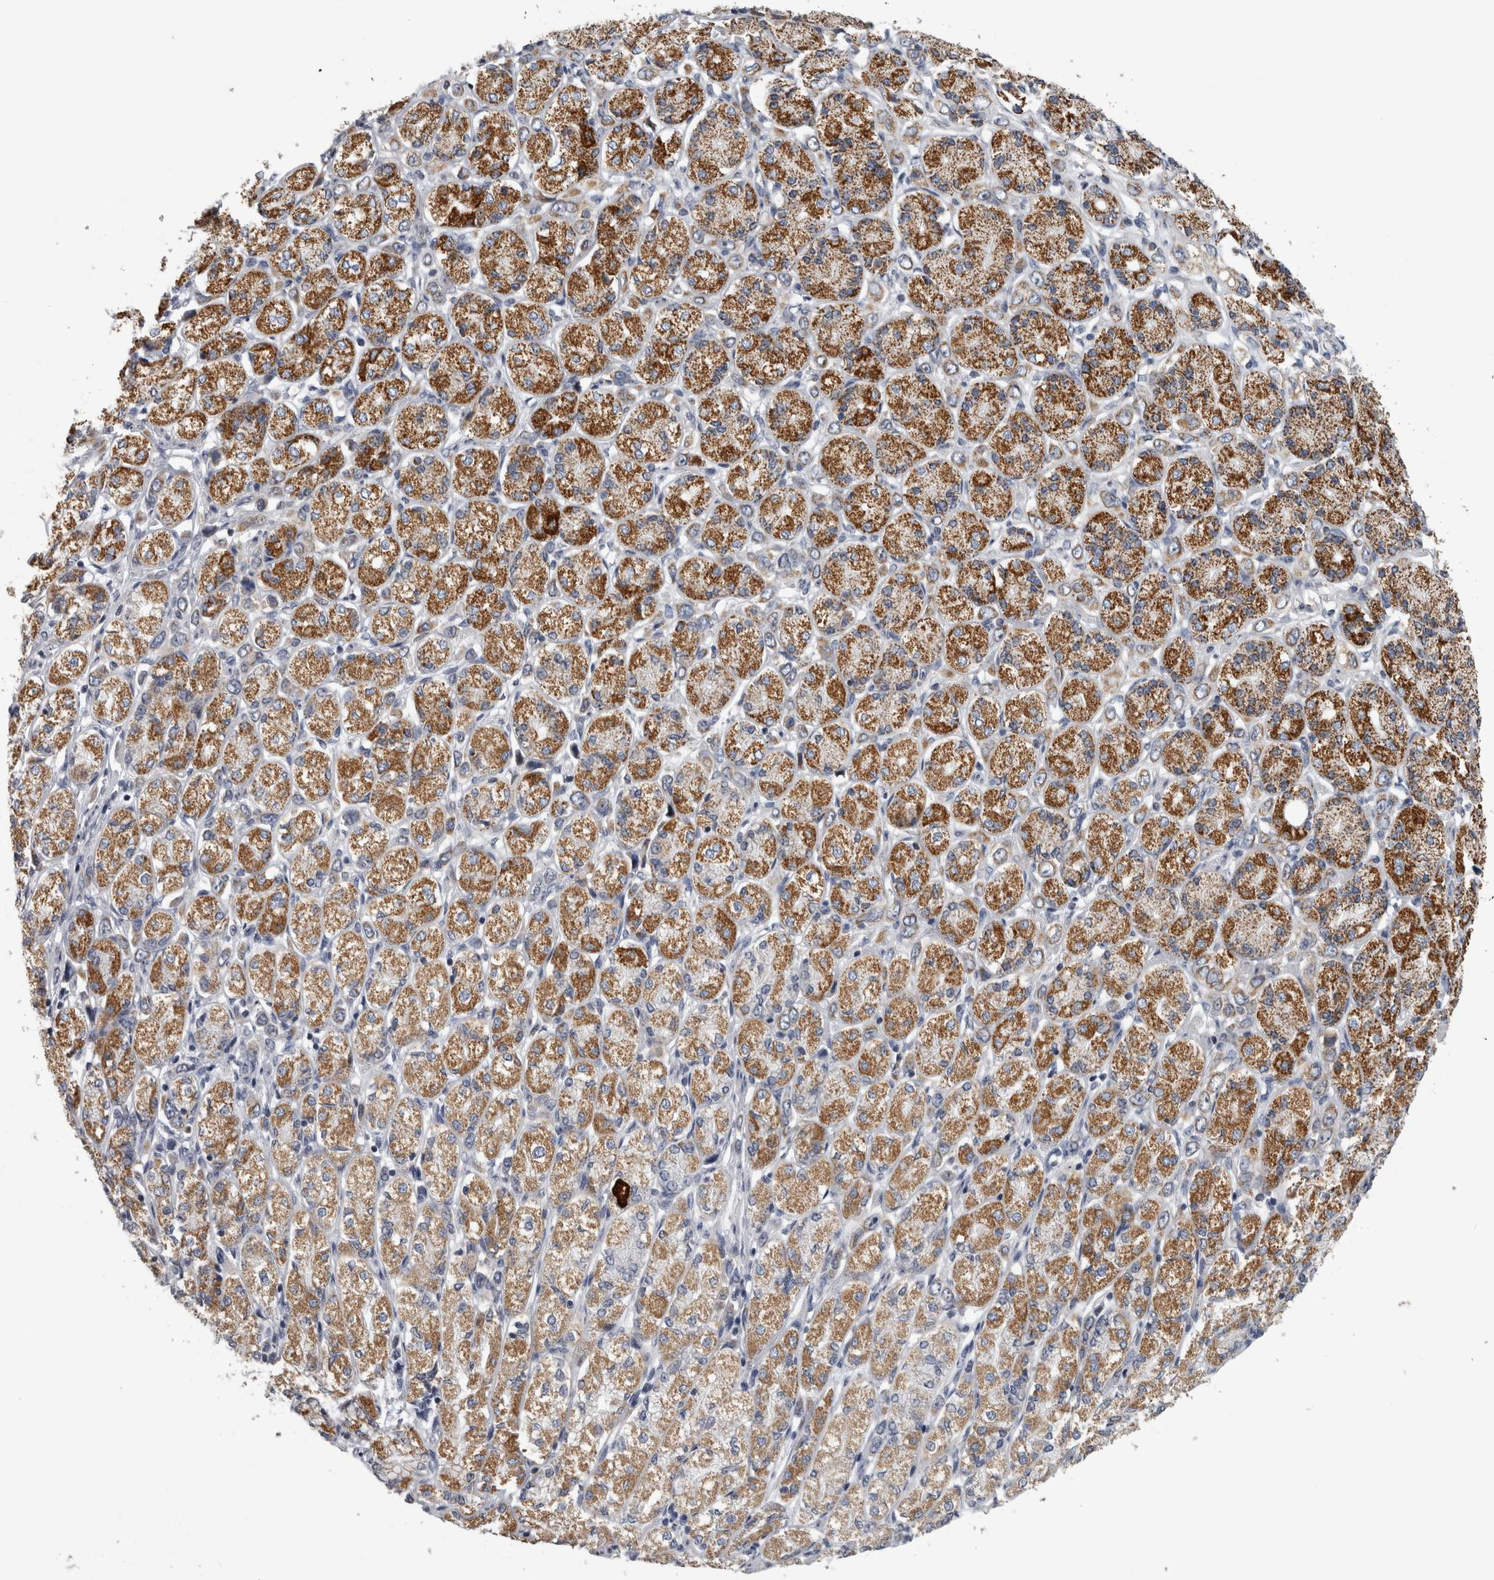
{"staining": {"intensity": "weak", "quantity": ">75%", "location": "cytoplasmic/membranous"}, "tissue": "stomach cancer", "cell_type": "Tumor cells", "image_type": "cancer", "snomed": [{"axis": "morphology", "description": "Adenocarcinoma, NOS"}, {"axis": "topography", "description": "Stomach"}], "caption": "This is a micrograph of IHC staining of stomach cancer, which shows weak staining in the cytoplasmic/membranous of tumor cells.", "gene": "DBT", "patient": {"sex": "female", "age": 65}}